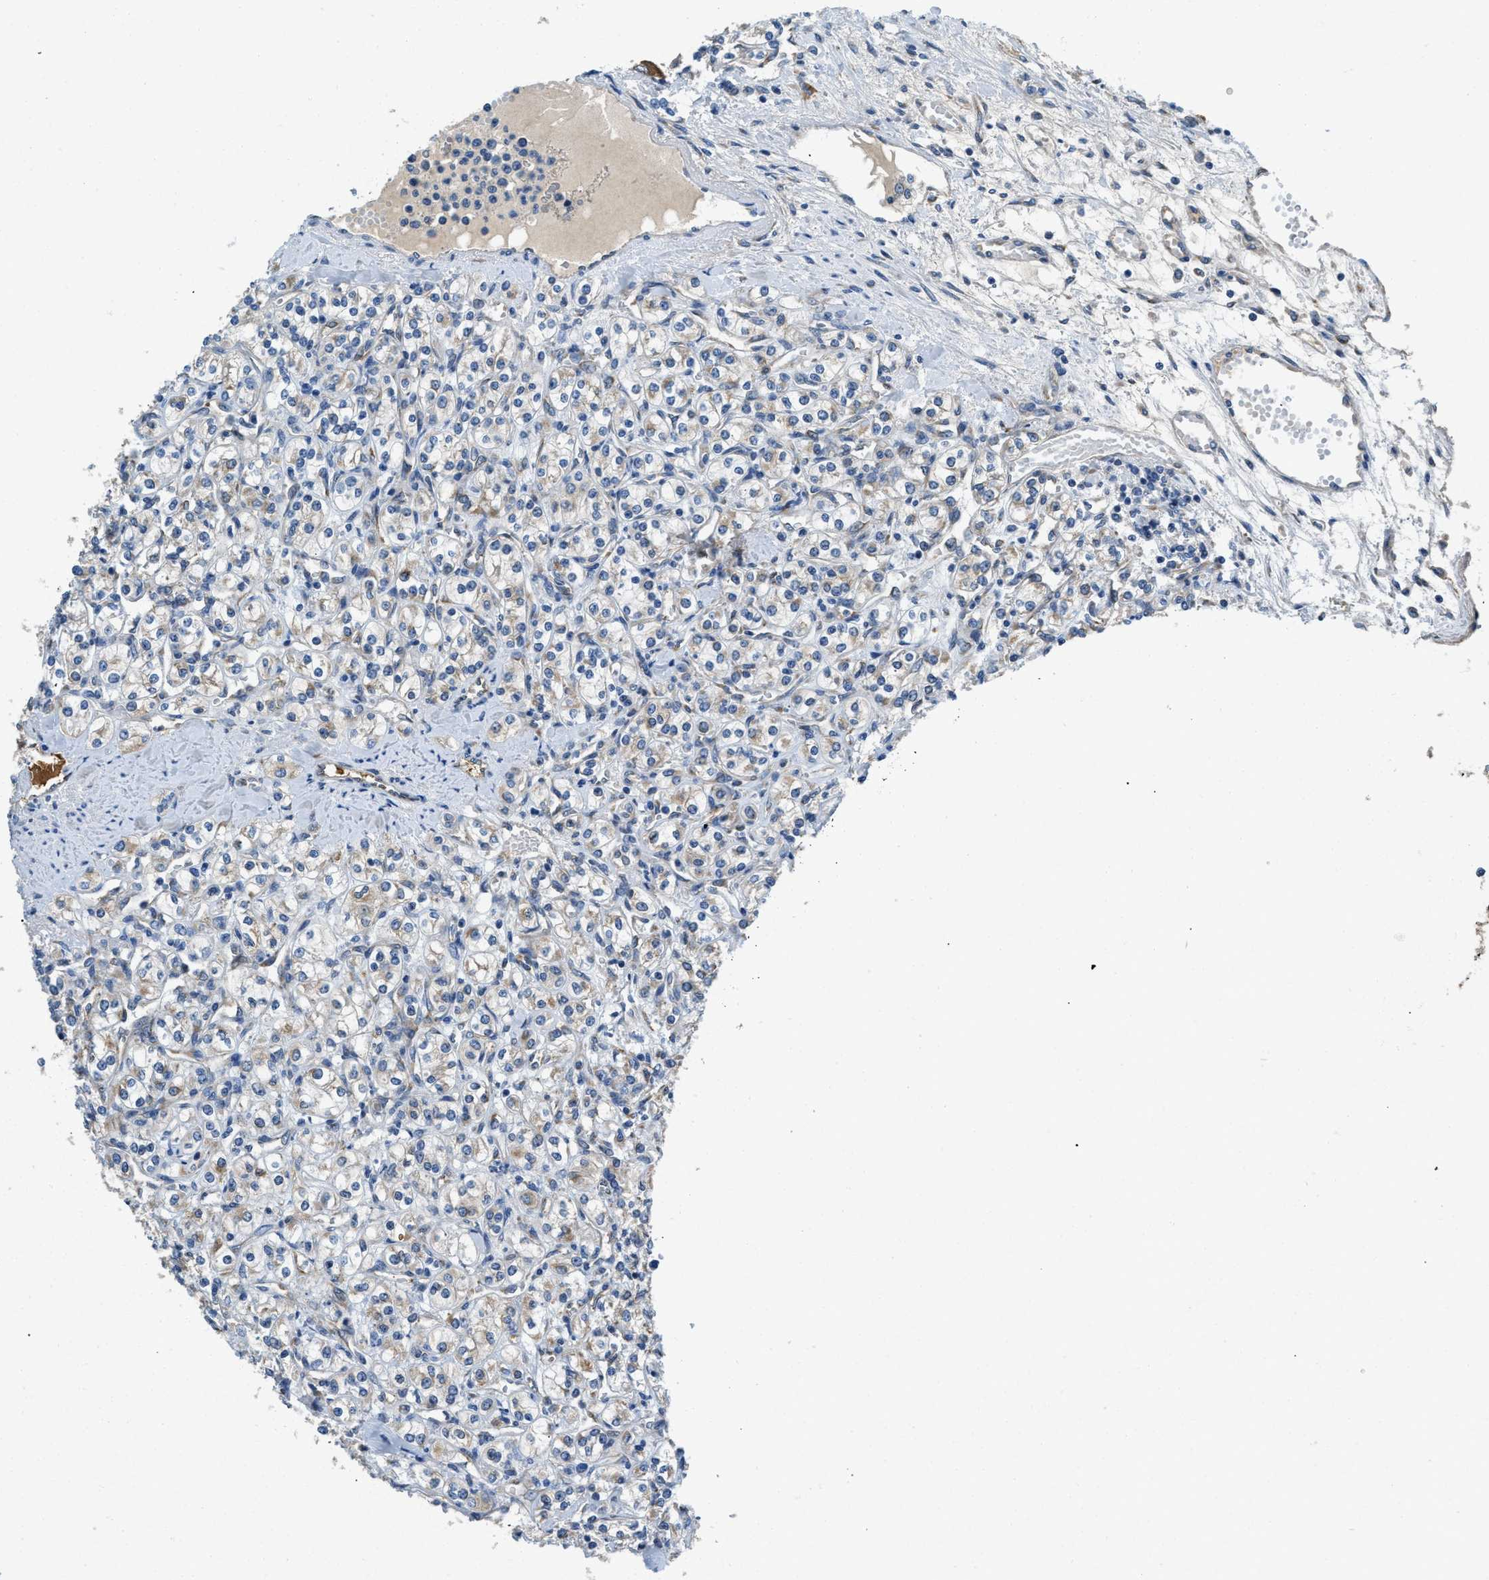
{"staining": {"intensity": "weak", "quantity": ">75%", "location": "cytoplasmic/membranous"}, "tissue": "renal cancer", "cell_type": "Tumor cells", "image_type": "cancer", "snomed": [{"axis": "morphology", "description": "Adenocarcinoma, NOS"}, {"axis": "topography", "description": "Kidney"}], "caption": "This micrograph displays renal adenocarcinoma stained with immunohistochemistry to label a protein in brown. The cytoplasmic/membranous of tumor cells show weak positivity for the protein. Nuclei are counter-stained blue.", "gene": "GGCX", "patient": {"sex": "male", "age": 77}}